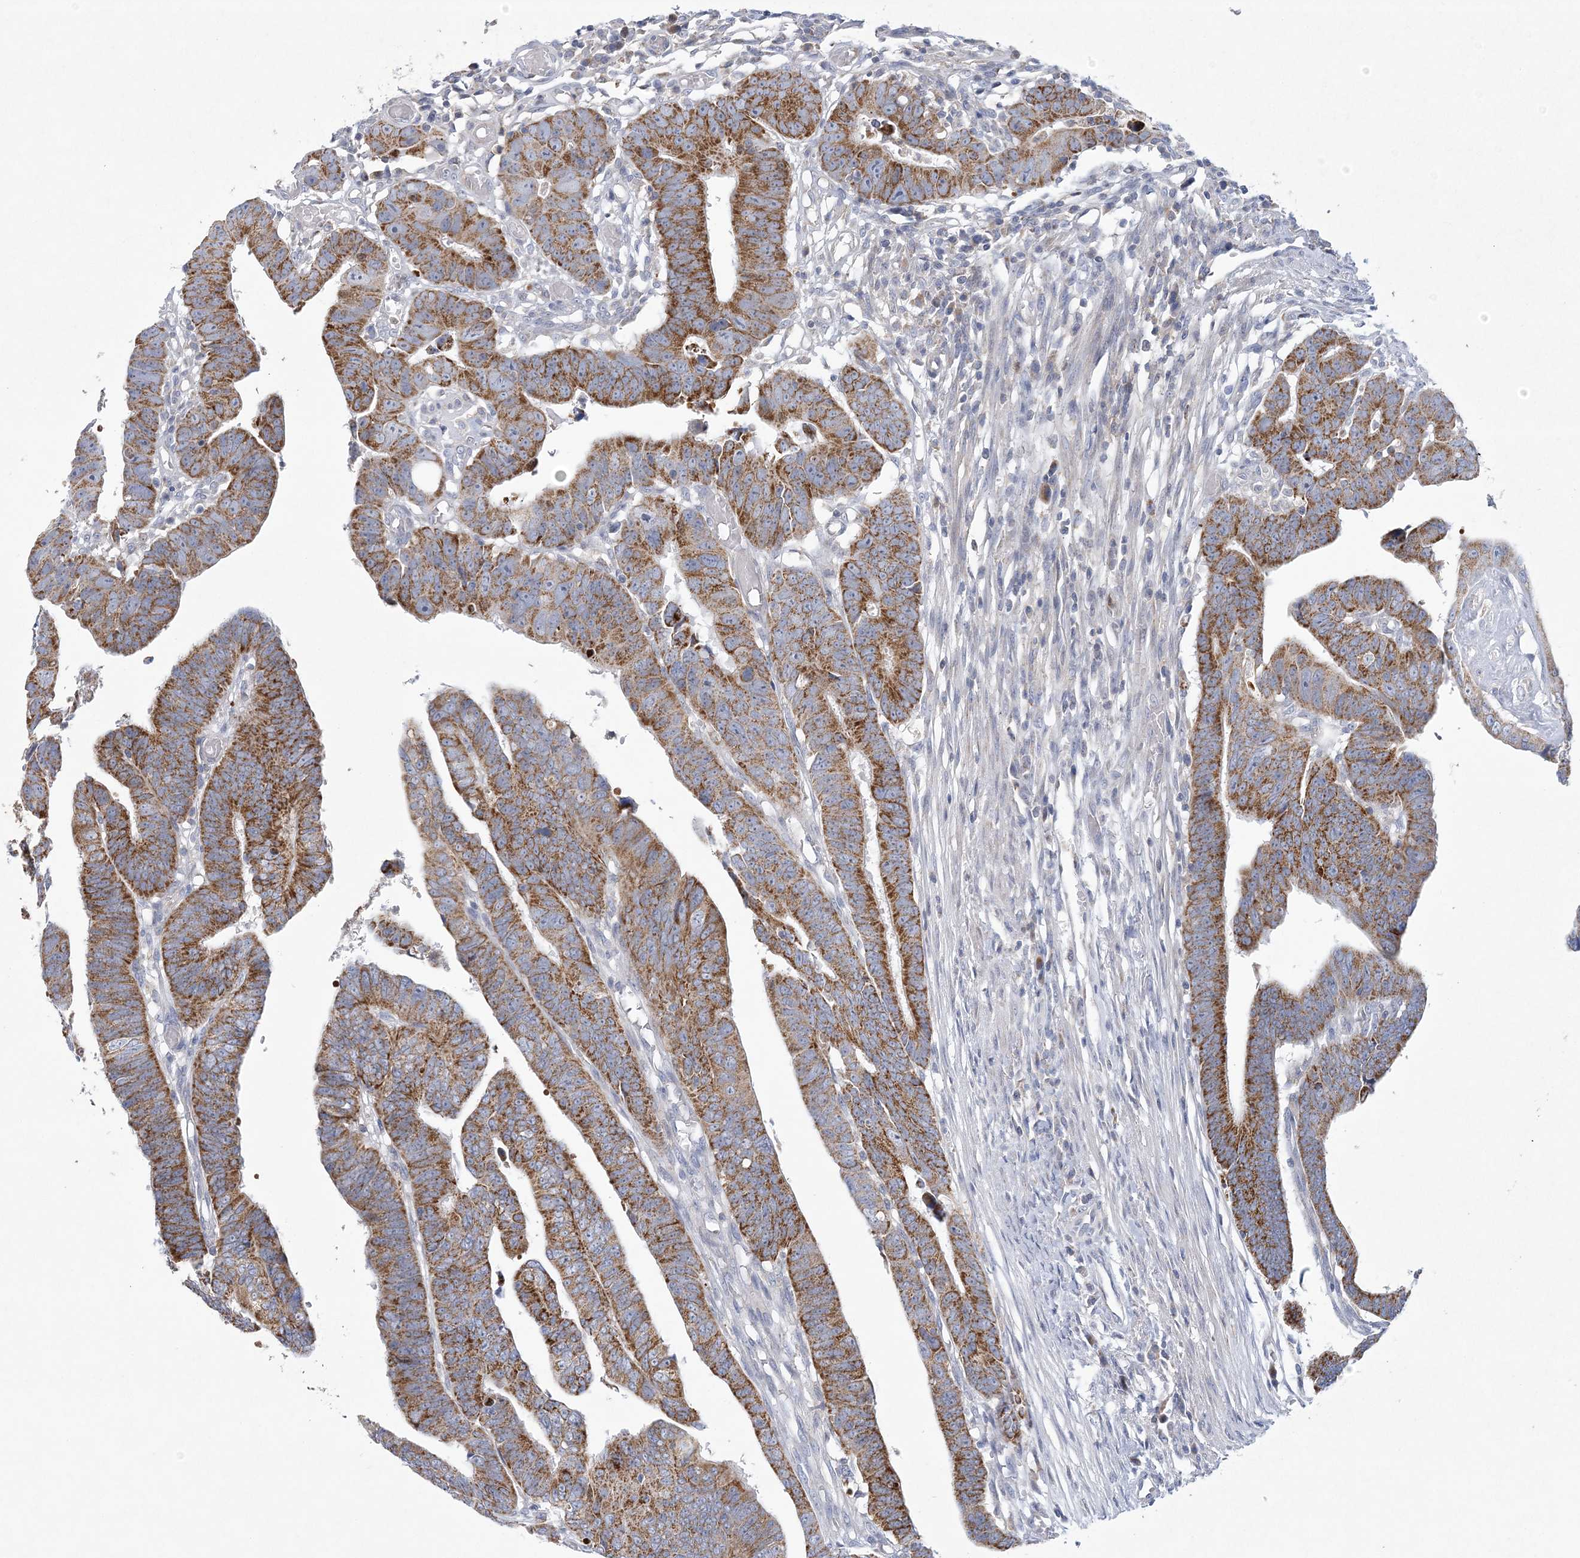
{"staining": {"intensity": "strong", "quantity": ">75%", "location": "cytoplasmic/membranous"}, "tissue": "colorectal cancer", "cell_type": "Tumor cells", "image_type": "cancer", "snomed": [{"axis": "morphology", "description": "Adenocarcinoma, NOS"}, {"axis": "topography", "description": "Rectum"}], "caption": "Protein staining of colorectal cancer (adenocarcinoma) tissue demonstrates strong cytoplasmic/membranous staining in approximately >75% of tumor cells. (Brightfield microscopy of DAB IHC at high magnification).", "gene": "NIPAL1", "patient": {"sex": "female", "age": 65}}